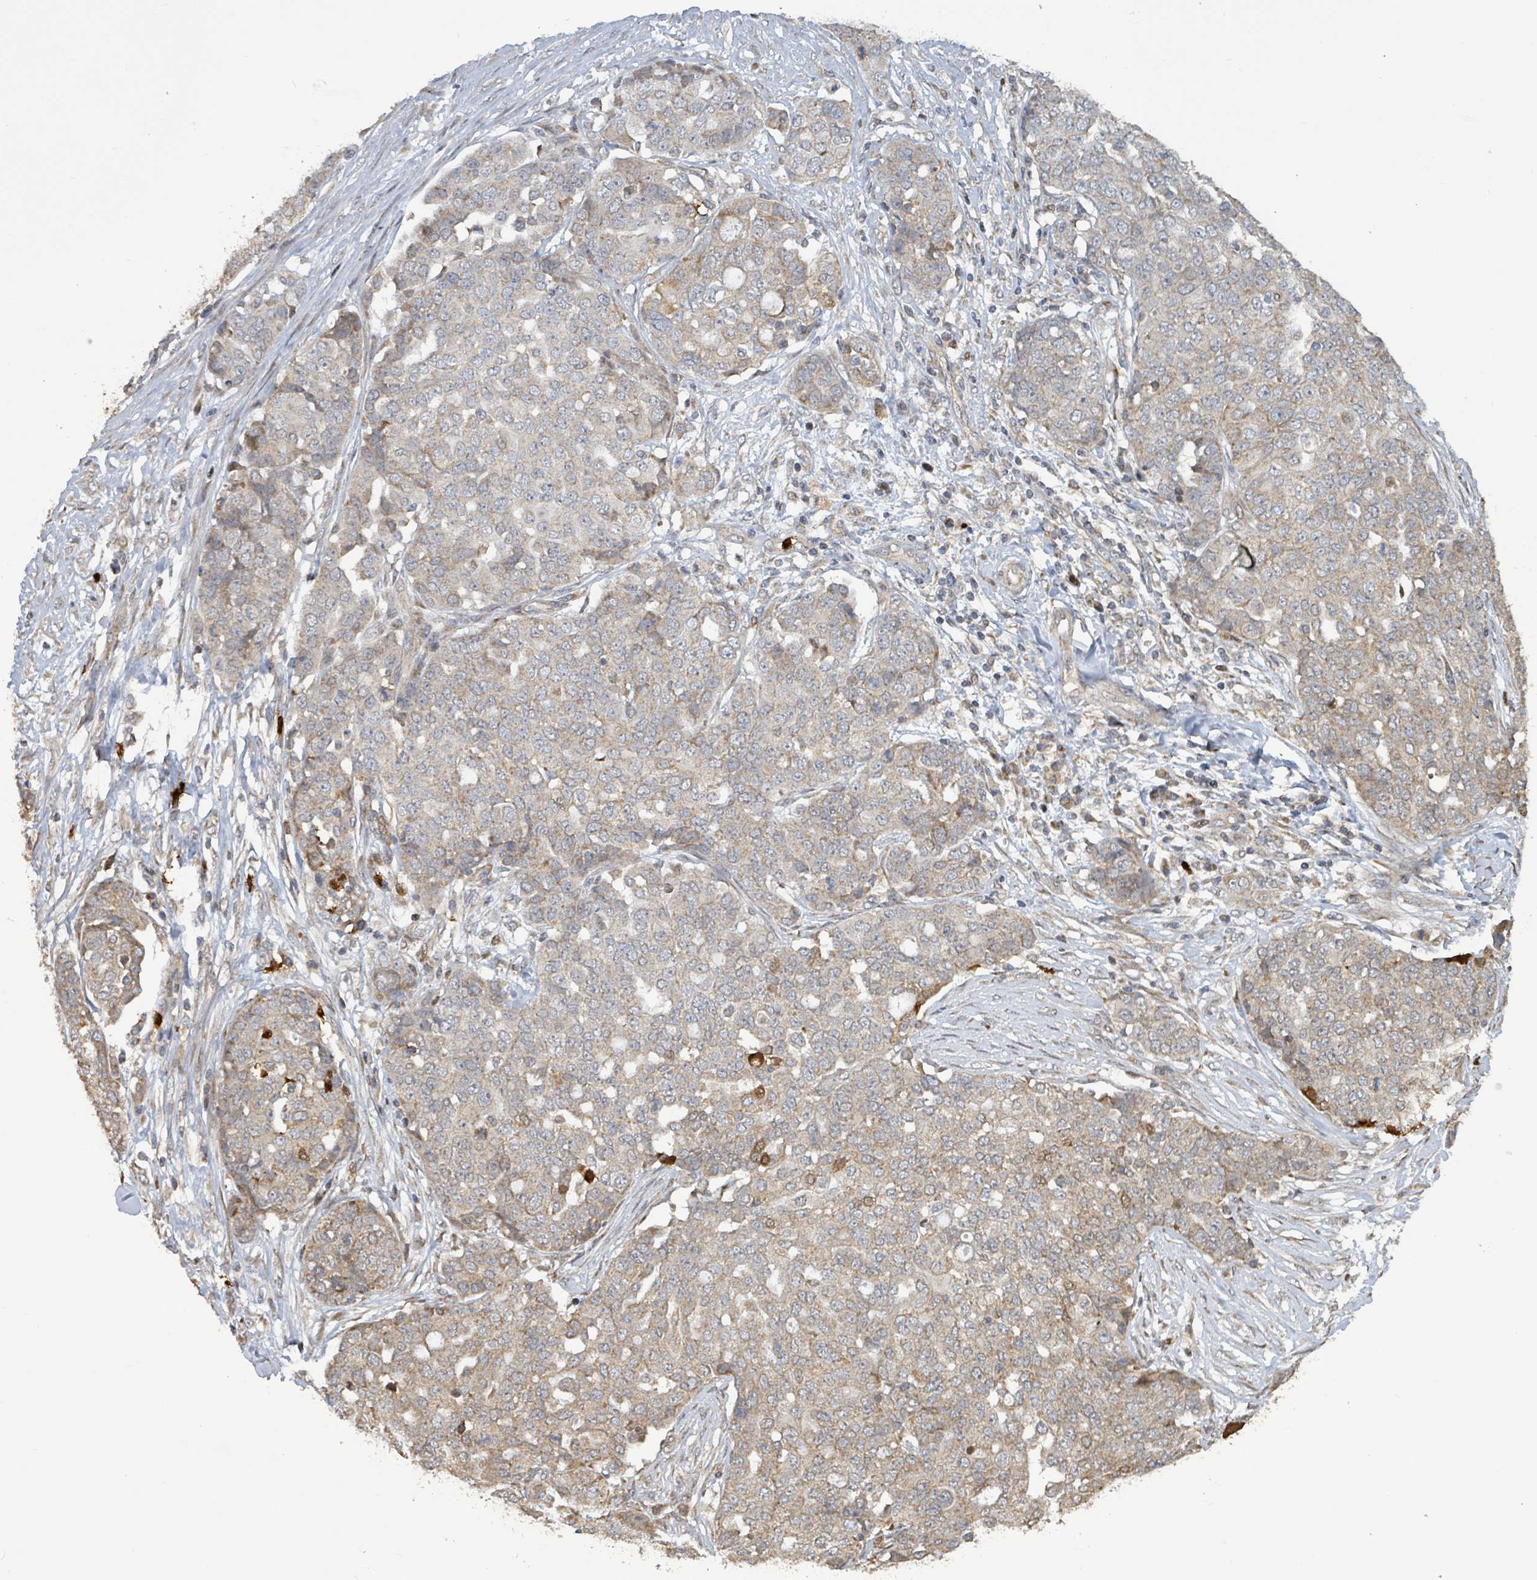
{"staining": {"intensity": "weak", "quantity": "25%-75%", "location": "cytoplasmic/membranous"}, "tissue": "ovarian cancer", "cell_type": "Tumor cells", "image_type": "cancer", "snomed": [{"axis": "morphology", "description": "Cystadenocarcinoma, serous, NOS"}, {"axis": "topography", "description": "Soft tissue"}, {"axis": "topography", "description": "Ovary"}], "caption": "Serous cystadenocarcinoma (ovarian) tissue reveals weak cytoplasmic/membranous staining in approximately 25%-75% of tumor cells", "gene": "COQ6", "patient": {"sex": "female", "age": 57}}